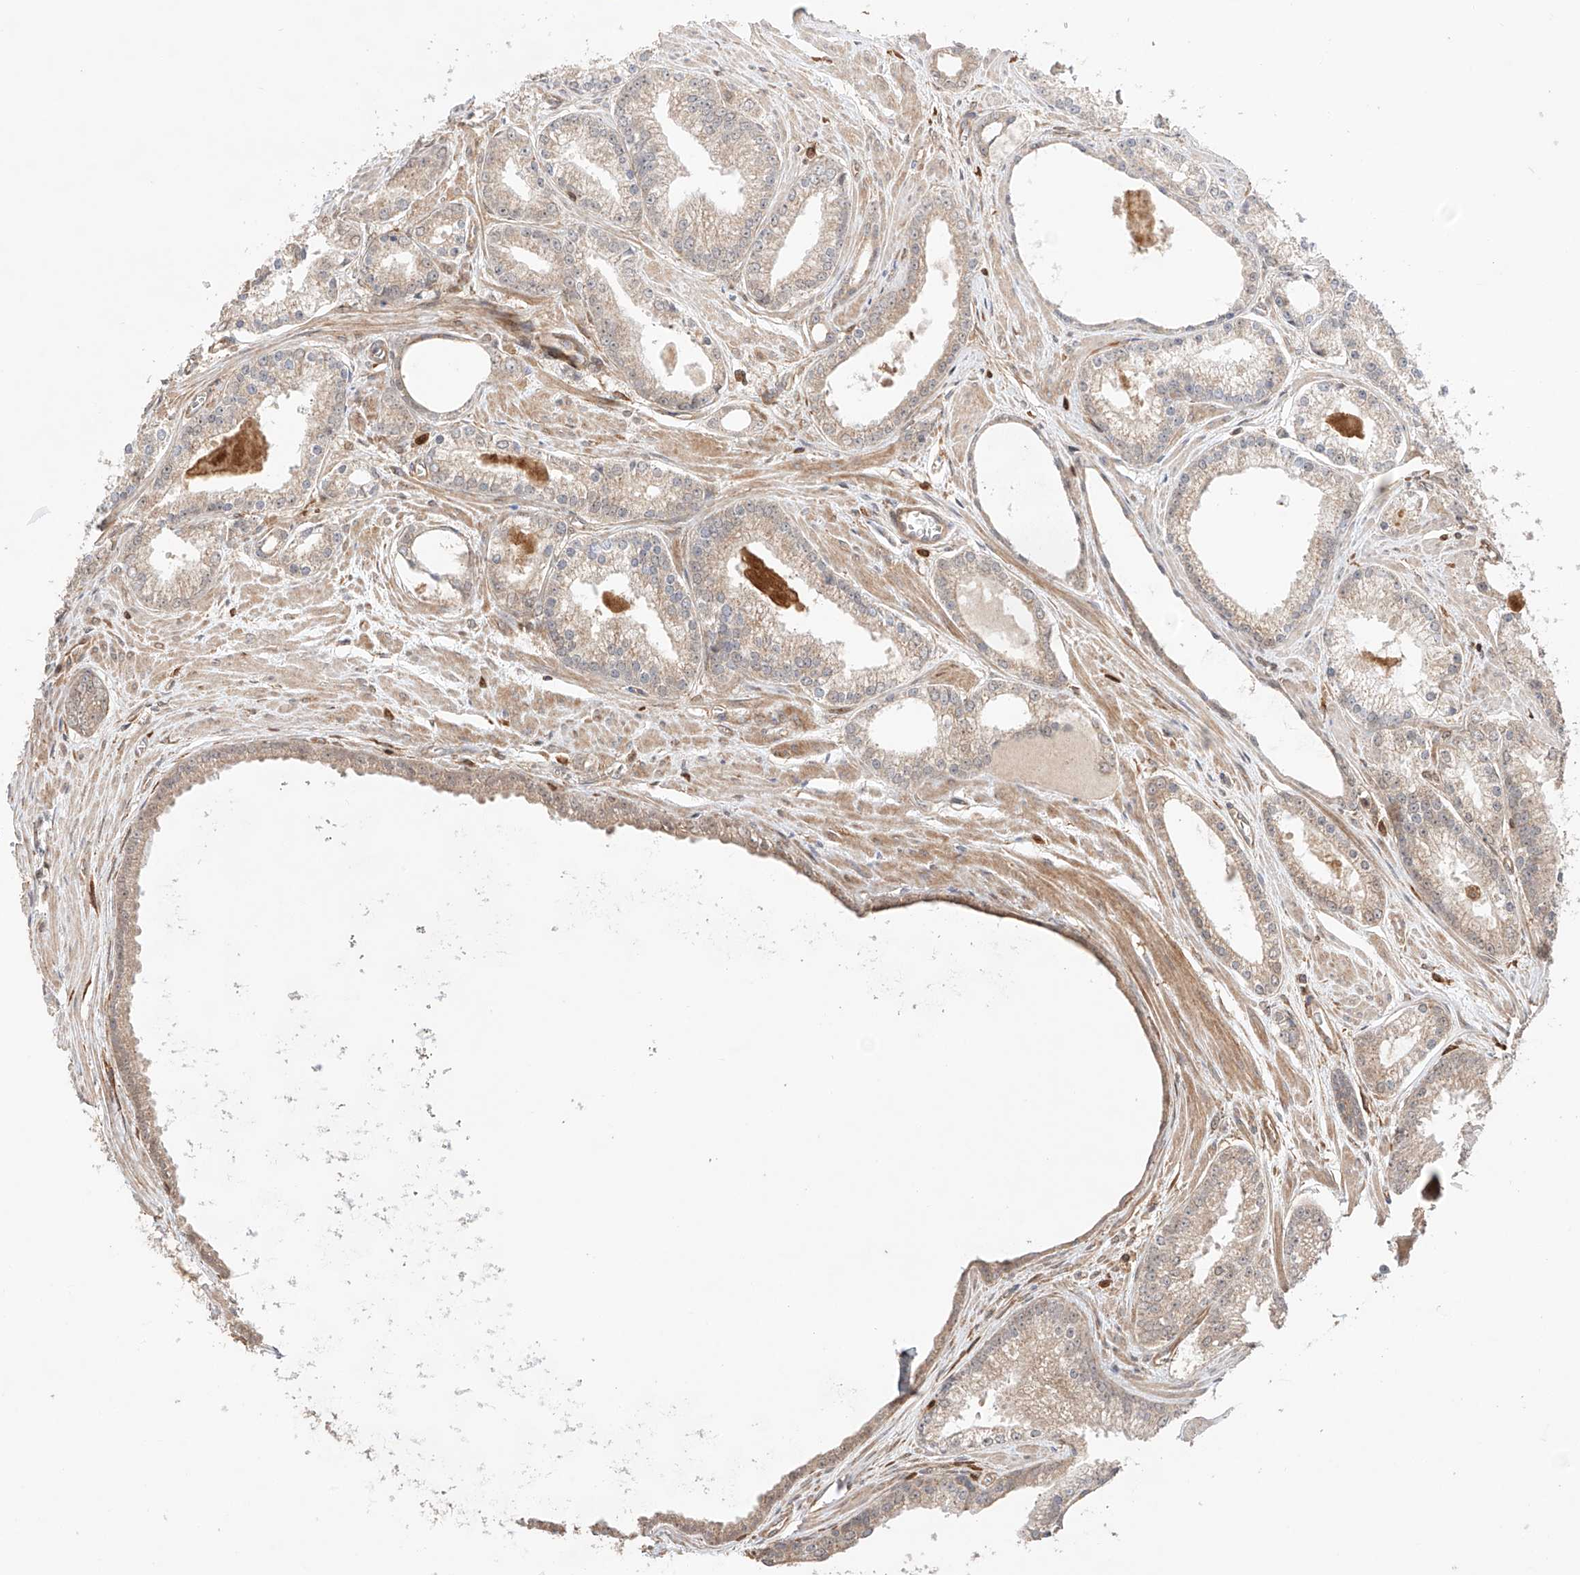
{"staining": {"intensity": "weak", "quantity": ">75%", "location": "cytoplasmic/membranous"}, "tissue": "prostate cancer", "cell_type": "Tumor cells", "image_type": "cancer", "snomed": [{"axis": "morphology", "description": "Adenocarcinoma, Low grade"}, {"axis": "topography", "description": "Prostate"}], "caption": "Immunohistochemical staining of human prostate cancer demonstrates weak cytoplasmic/membranous protein positivity in approximately >75% of tumor cells. (DAB (3,3'-diaminobenzidine) = brown stain, brightfield microscopy at high magnification).", "gene": "IGSF22", "patient": {"sex": "male", "age": 54}}